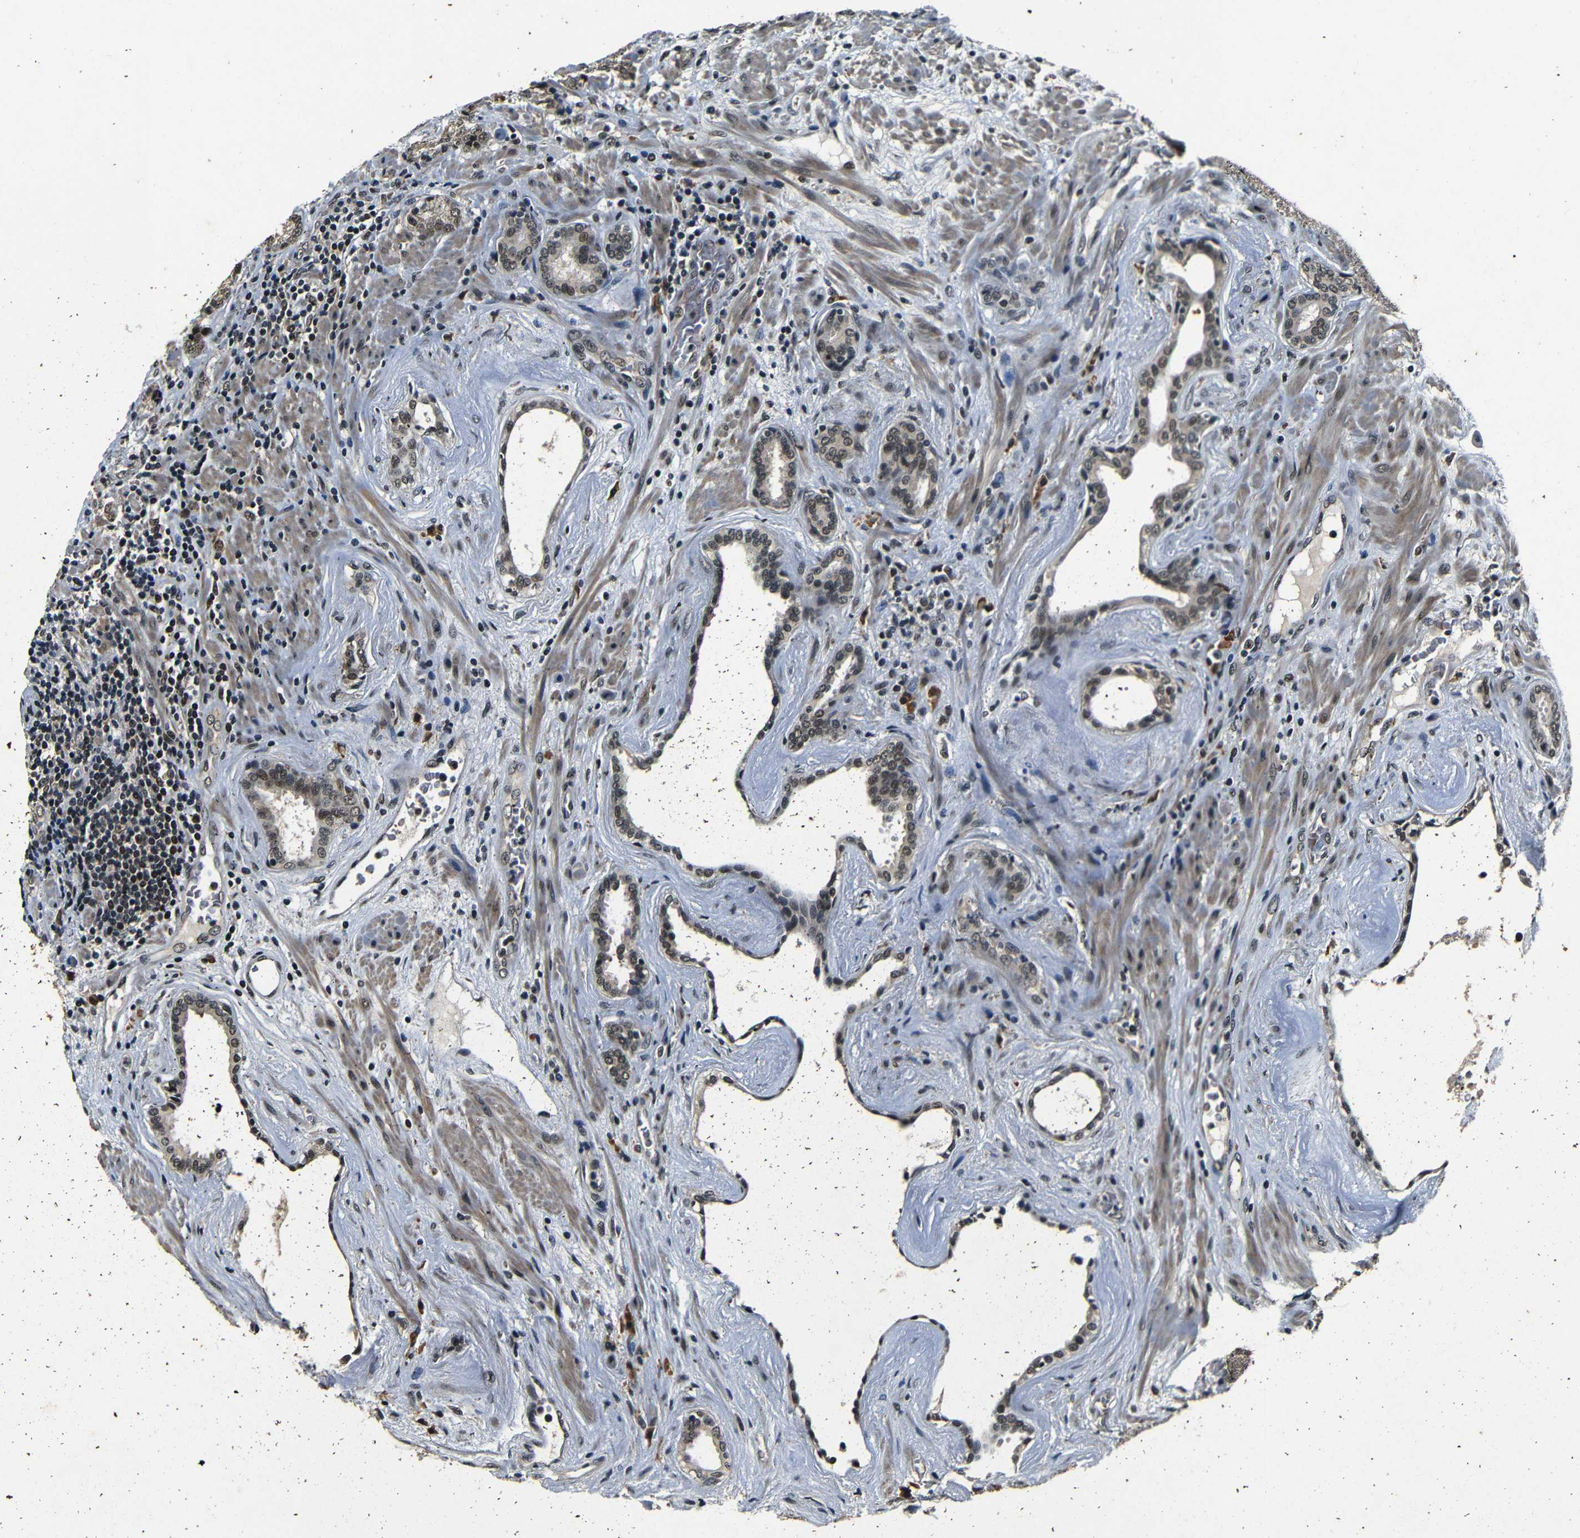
{"staining": {"intensity": "weak", "quantity": ">75%", "location": "nuclear"}, "tissue": "prostate cancer", "cell_type": "Tumor cells", "image_type": "cancer", "snomed": [{"axis": "morphology", "description": "Adenocarcinoma, High grade"}, {"axis": "topography", "description": "Prostate"}], "caption": "A histopathology image of human prostate cancer stained for a protein shows weak nuclear brown staining in tumor cells.", "gene": "FOXD4", "patient": {"sex": "male", "age": 61}}